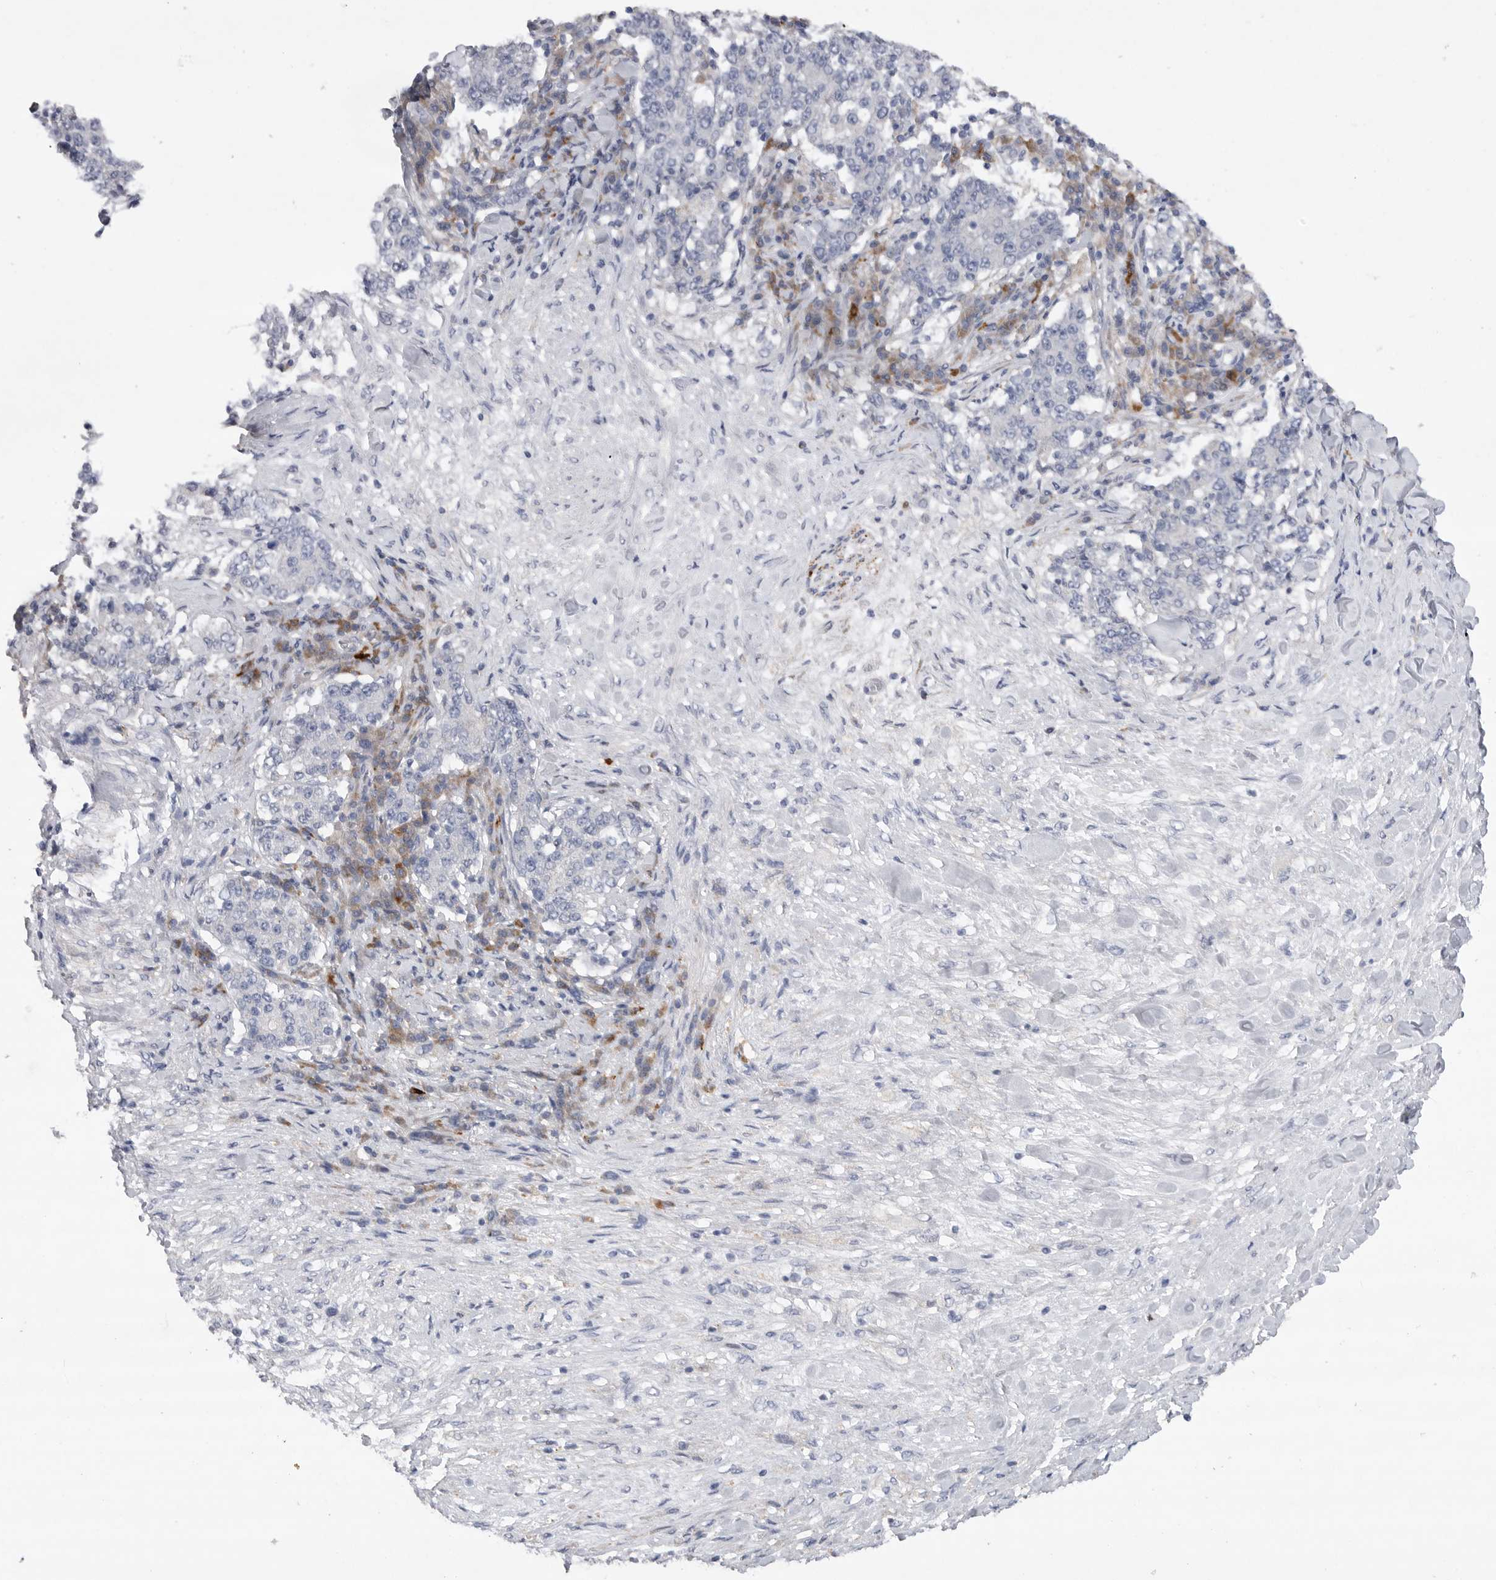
{"staining": {"intensity": "negative", "quantity": "none", "location": "none"}, "tissue": "stomach cancer", "cell_type": "Tumor cells", "image_type": "cancer", "snomed": [{"axis": "morphology", "description": "Adenocarcinoma, NOS"}, {"axis": "topography", "description": "Stomach"}], "caption": "This image is of stomach cancer stained with immunohistochemistry to label a protein in brown with the nuclei are counter-stained blue. There is no positivity in tumor cells.", "gene": "EDEM3", "patient": {"sex": "male", "age": 59}}